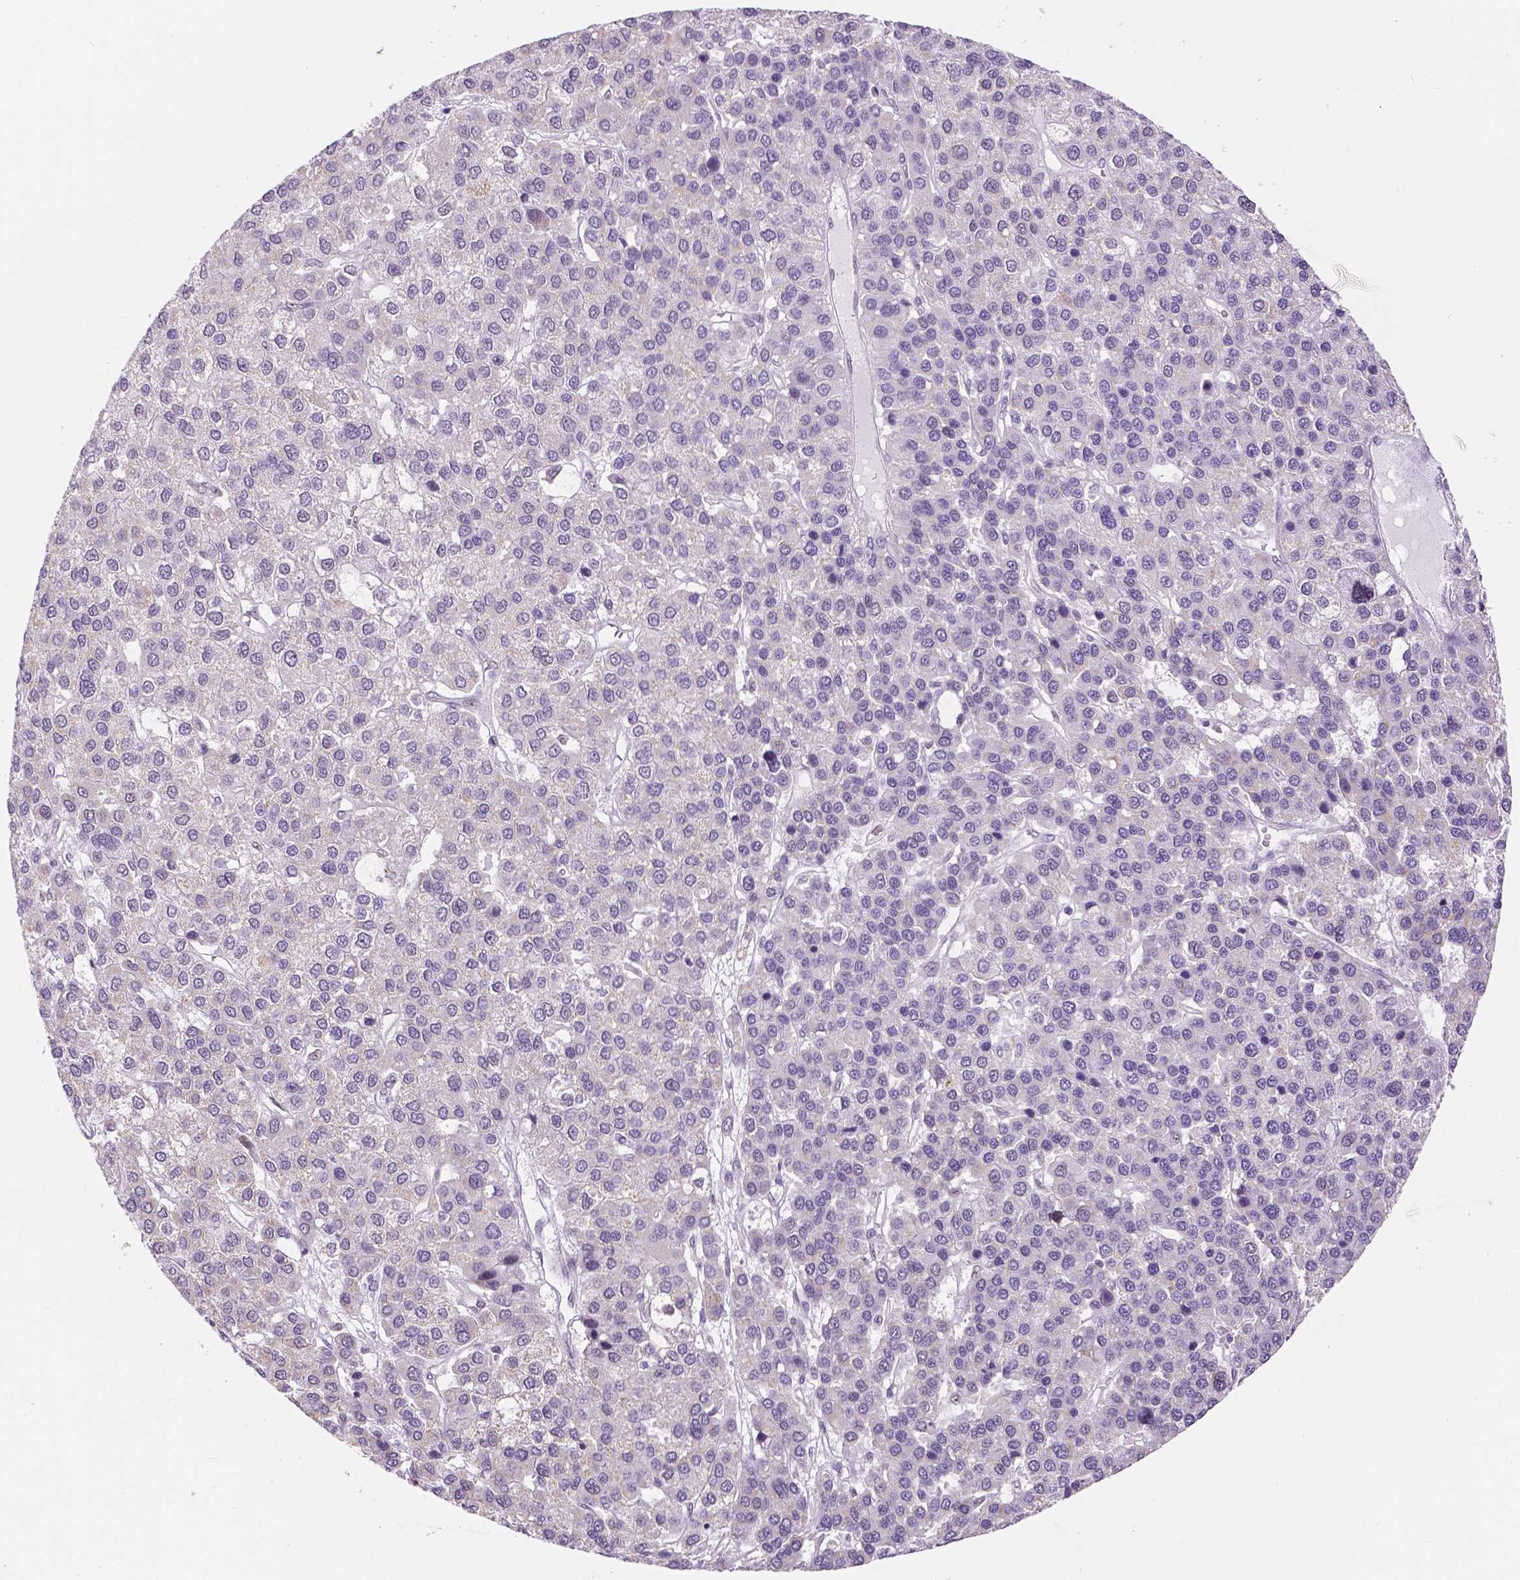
{"staining": {"intensity": "weak", "quantity": "<25%", "location": "nuclear"}, "tissue": "liver cancer", "cell_type": "Tumor cells", "image_type": "cancer", "snomed": [{"axis": "morphology", "description": "Carcinoma, Hepatocellular, NOS"}, {"axis": "topography", "description": "Liver"}], "caption": "Immunohistochemical staining of liver cancer (hepatocellular carcinoma) exhibits no significant expression in tumor cells.", "gene": "NHP2", "patient": {"sex": "female", "age": 41}}